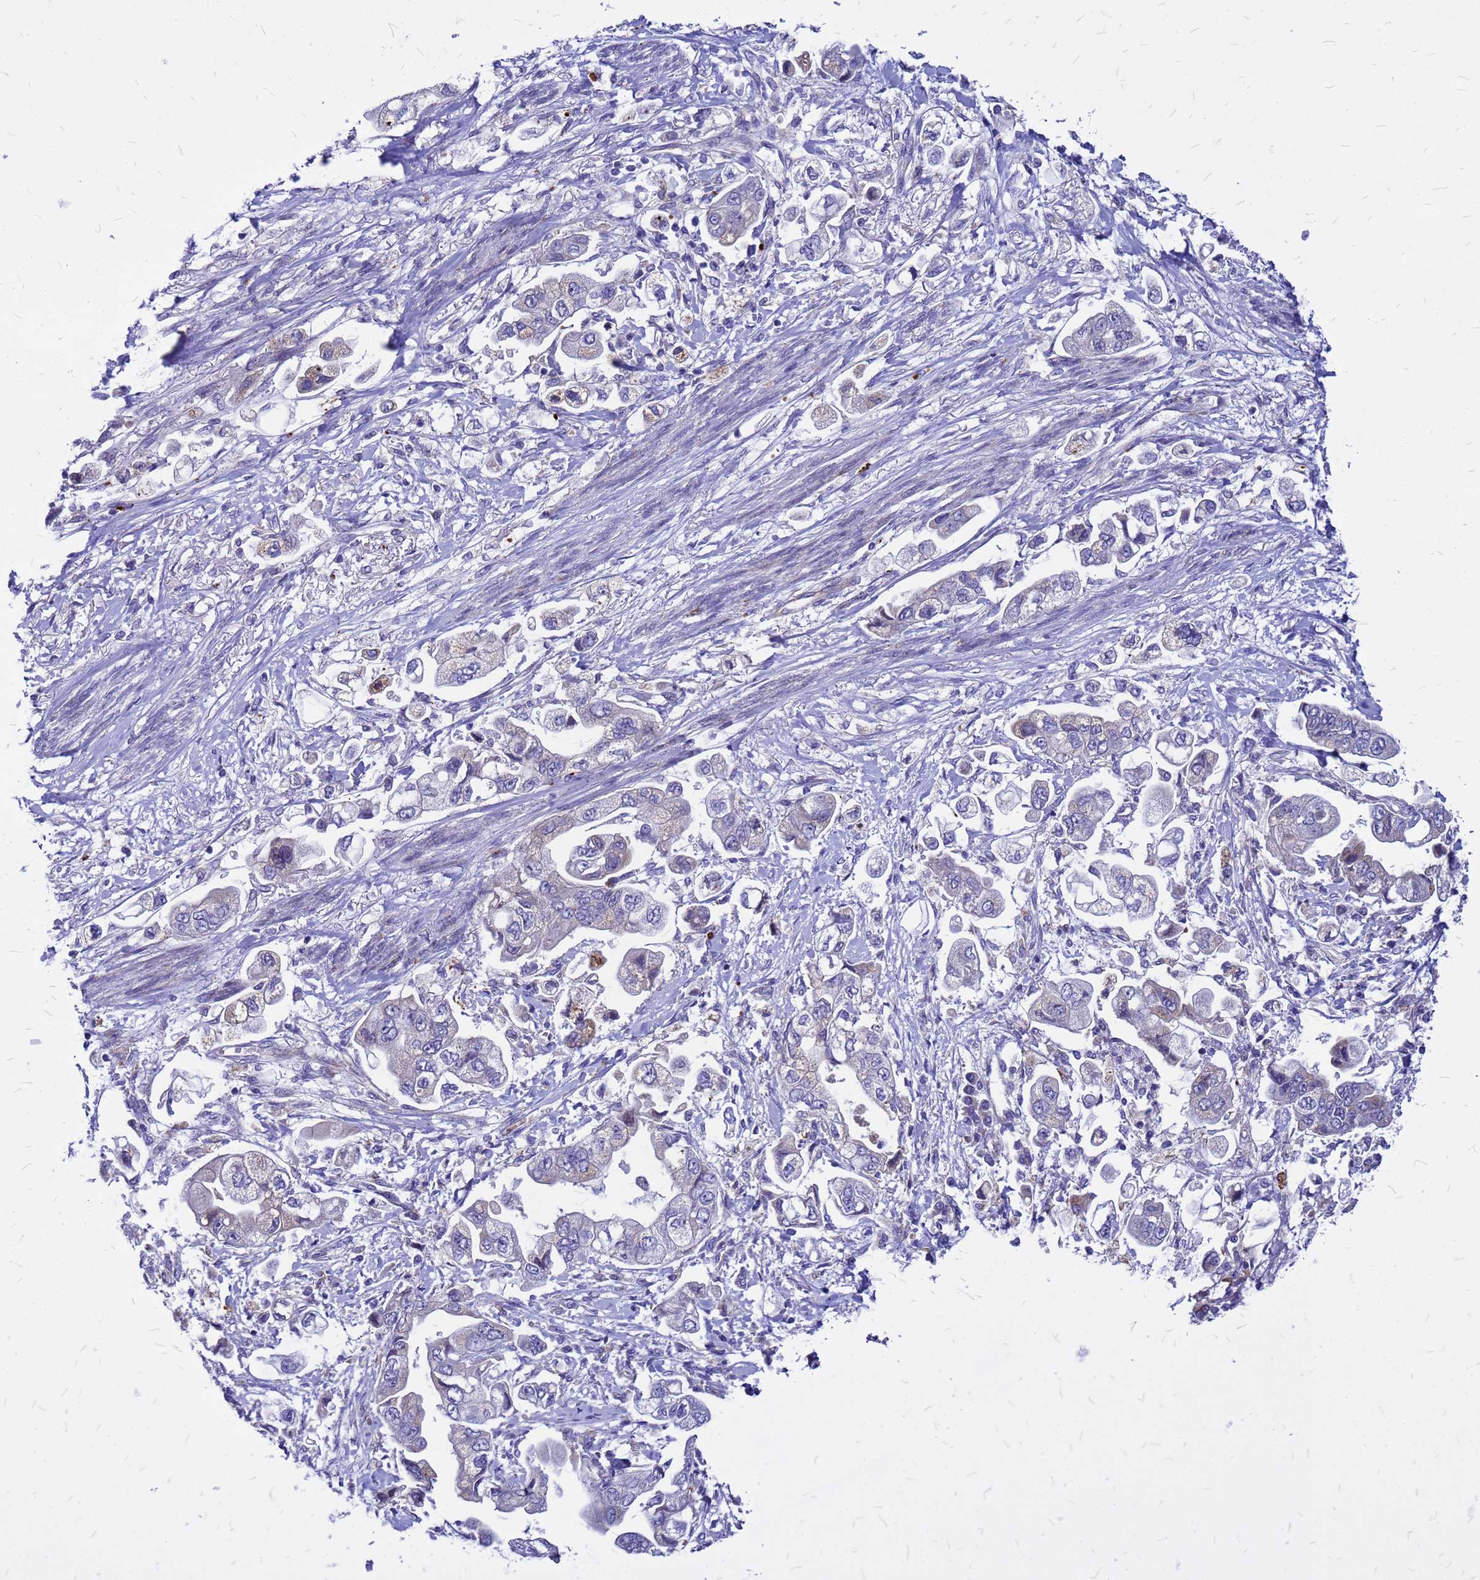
{"staining": {"intensity": "negative", "quantity": "none", "location": "none"}, "tissue": "stomach cancer", "cell_type": "Tumor cells", "image_type": "cancer", "snomed": [{"axis": "morphology", "description": "Adenocarcinoma, NOS"}, {"axis": "topography", "description": "Stomach"}], "caption": "An image of human adenocarcinoma (stomach) is negative for staining in tumor cells.", "gene": "NOSTRIN", "patient": {"sex": "male", "age": 62}}